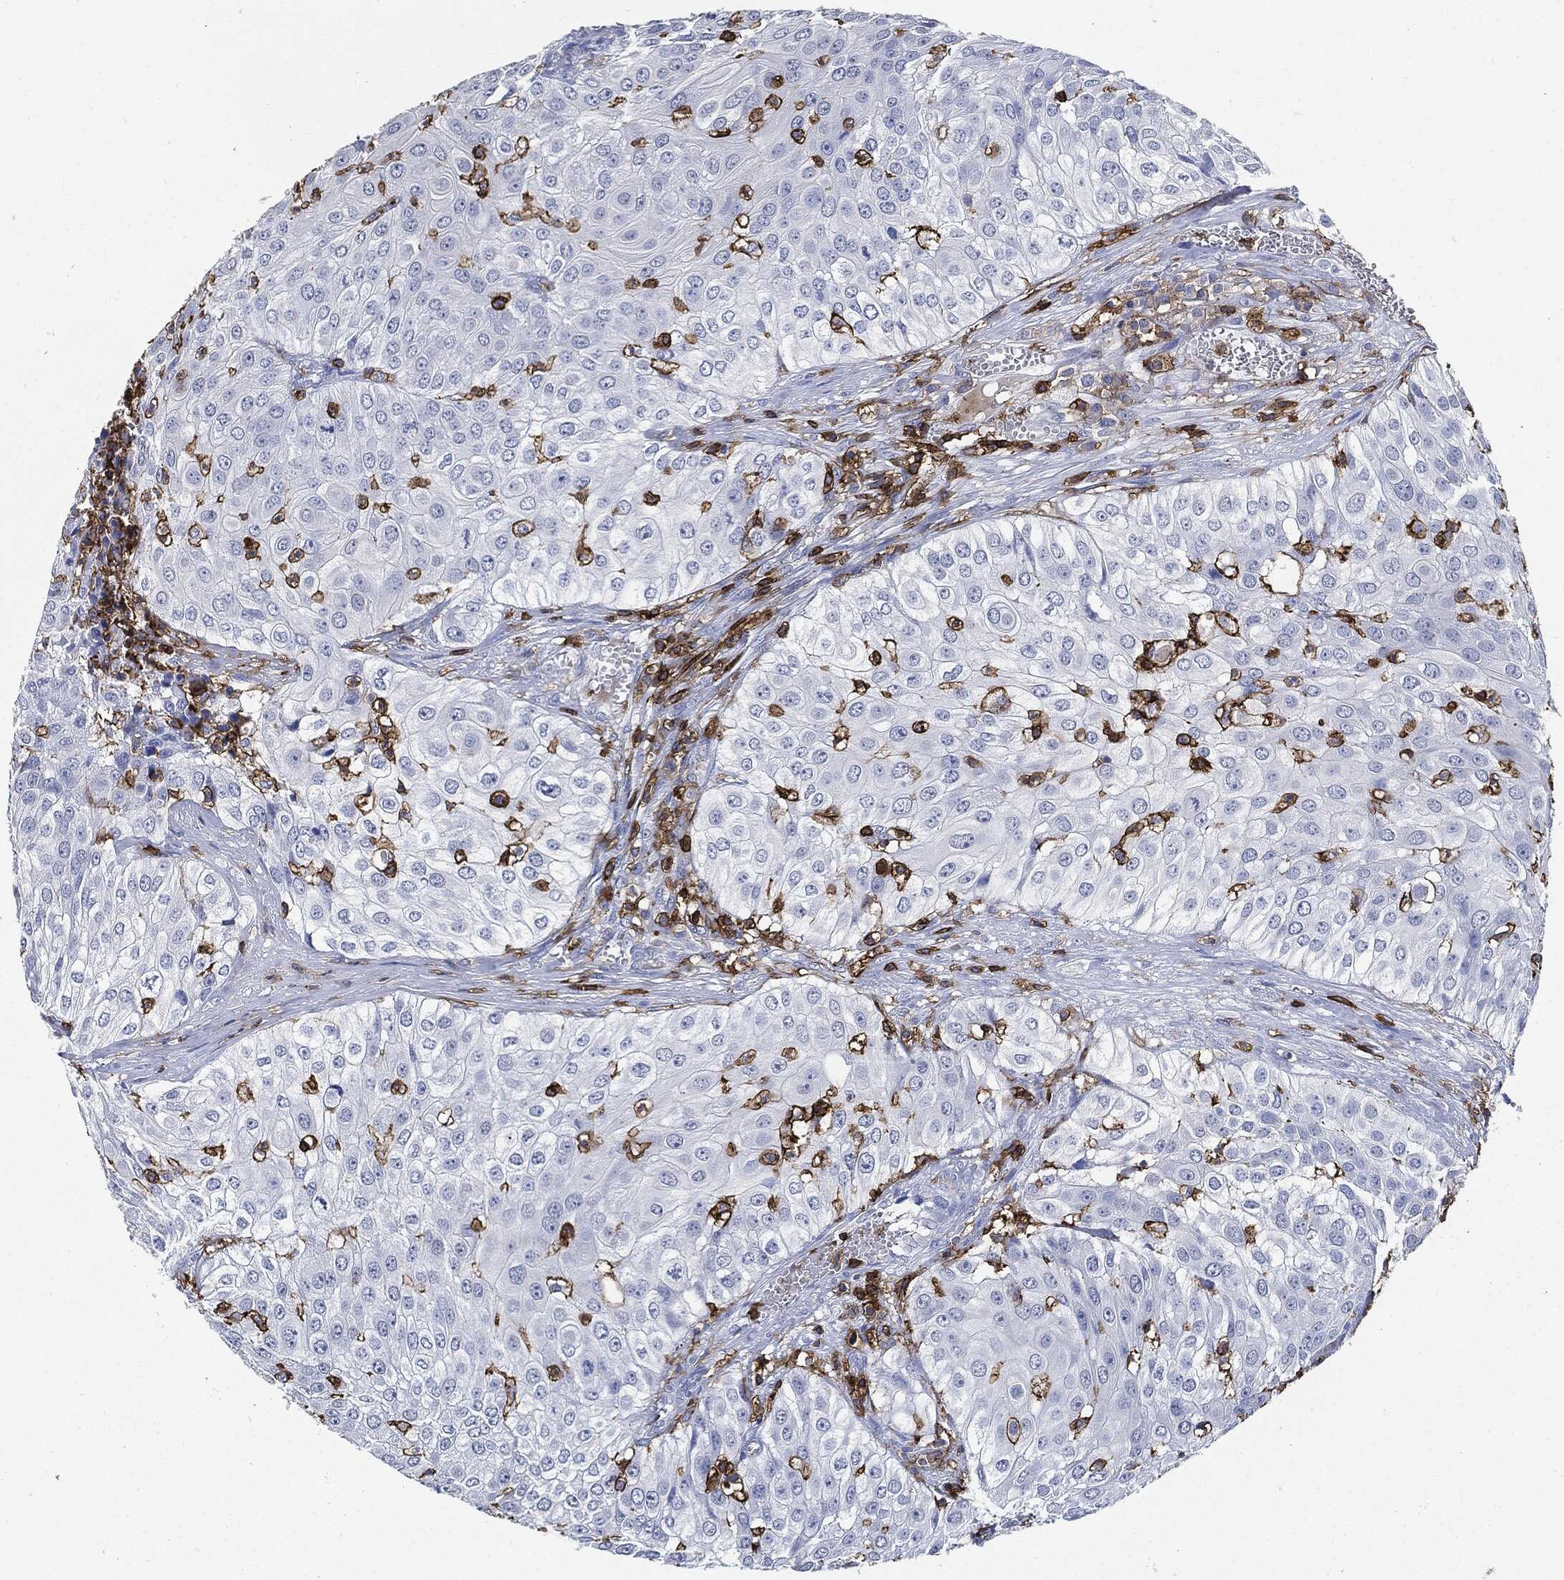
{"staining": {"intensity": "negative", "quantity": "none", "location": "none"}, "tissue": "urothelial cancer", "cell_type": "Tumor cells", "image_type": "cancer", "snomed": [{"axis": "morphology", "description": "Urothelial carcinoma, High grade"}, {"axis": "topography", "description": "Urinary bladder"}], "caption": "Urothelial carcinoma (high-grade) stained for a protein using IHC exhibits no positivity tumor cells.", "gene": "PTPRC", "patient": {"sex": "female", "age": 79}}